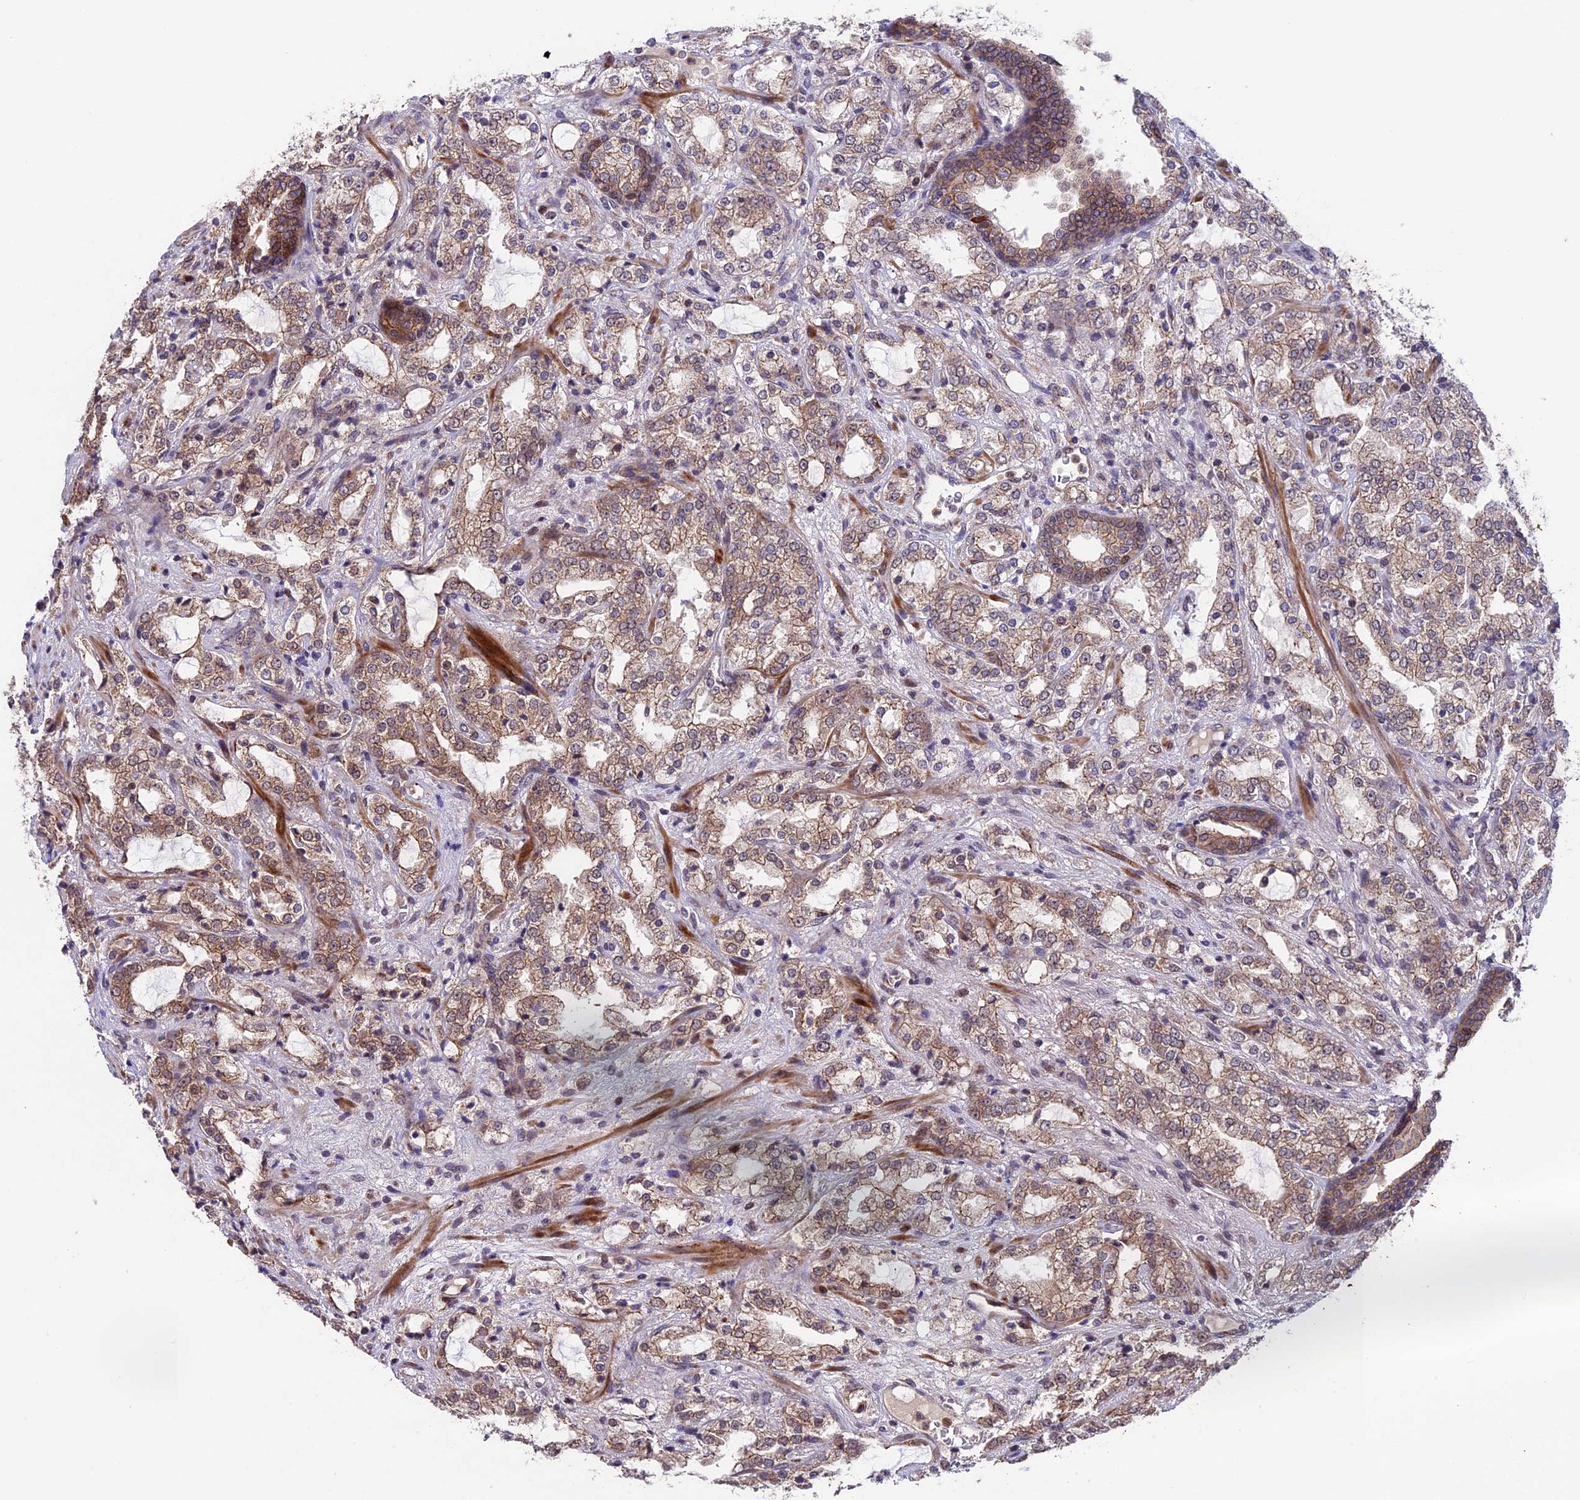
{"staining": {"intensity": "weak", "quantity": ">75%", "location": "cytoplasmic/membranous"}, "tissue": "prostate cancer", "cell_type": "Tumor cells", "image_type": "cancer", "snomed": [{"axis": "morphology", "description": "Adenocarcinoma, High grade"}, {"axis": "topography", "description": "Prostate"}], "caption": "This micrograph demonstrates prostate cancer (high-grade adenocarcinoma) stained with immunohistochemistry (IHC) to label a protein in brown. The cytoplasmic/membranous of tumor cells show weak positivity for the protein. Nuclei are counter-stained blue.", "gene": "SIPA1L3", "patient": {"sex": "male", "age": 64}}